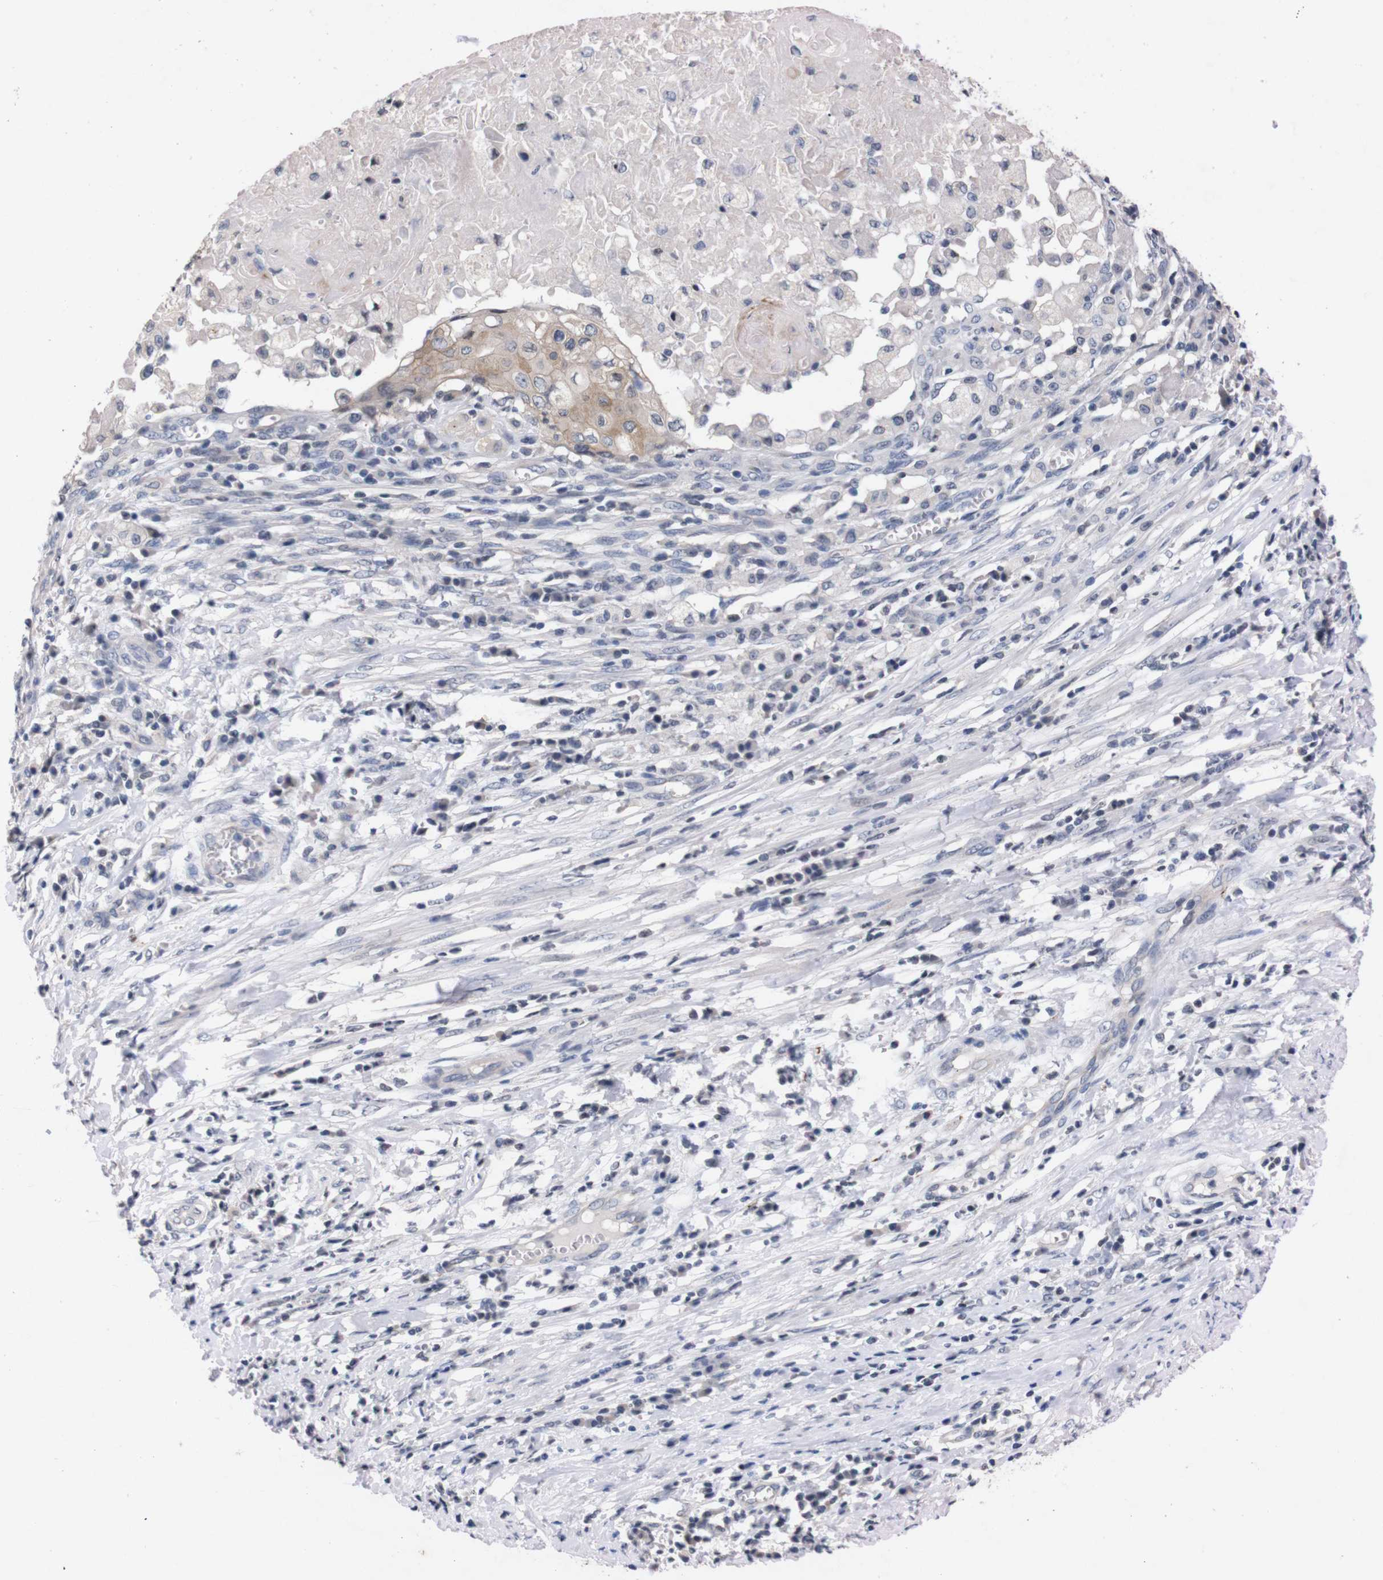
{"staining": {"intensity": "negative", "quantity": "none", "location": "none"}, "tissue": "cervical cancer", "cell_type": "Tumor cells", "image_type": "cancer", "snomed": [{"axis": "morphology", "description": "Squamous cell carcinoma, NOS"}, {"axis": "topography", "description": "Cervix"}], "caption": "Tumor cells show no significant expression in cervical cancer (squamous cell carcinoma).", "gene": "TNFRSF21", "patient": {"sex": "female", "age": 39}}